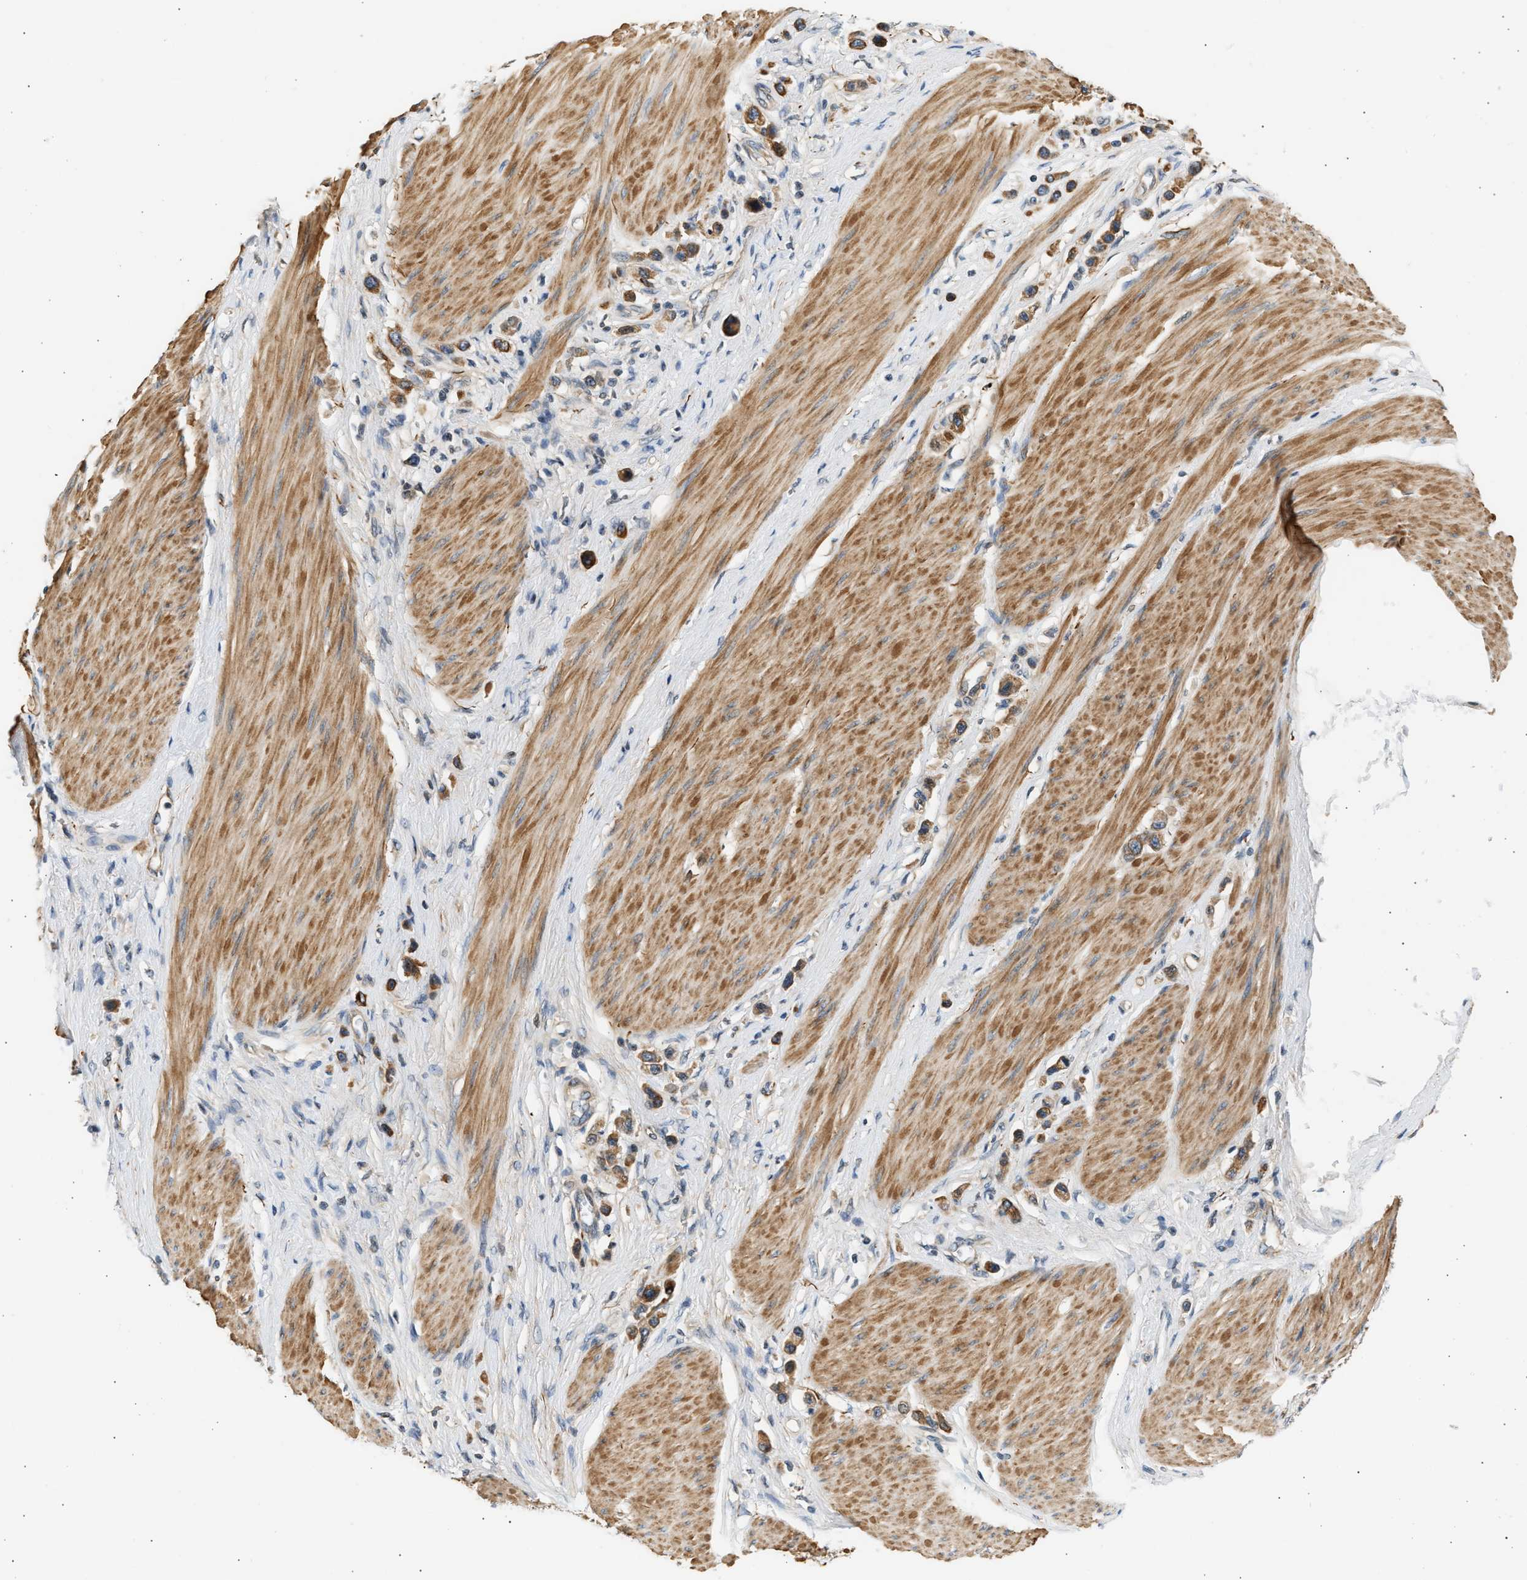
{"staining": {"intensity": "moderate", "quantity": ">75%", "location": "cytoplasmic/membranous"}, "tissue": "stomach cancer", "cell_type": "Tumor cells", "image_type": "cancer", "snomed": [{"axis": "morphology", "description": "Adenocarcinoma, NOS"}, {"axis": "topography", "description": "Stomach"}], "caption": "A brown stain labels moderate cytoplasmic/membranous expression of a protein in human stomach adenocarcinoma tumor cells.", "gene": "WDR31", "patient": {"sex": "female", "age": 65}}